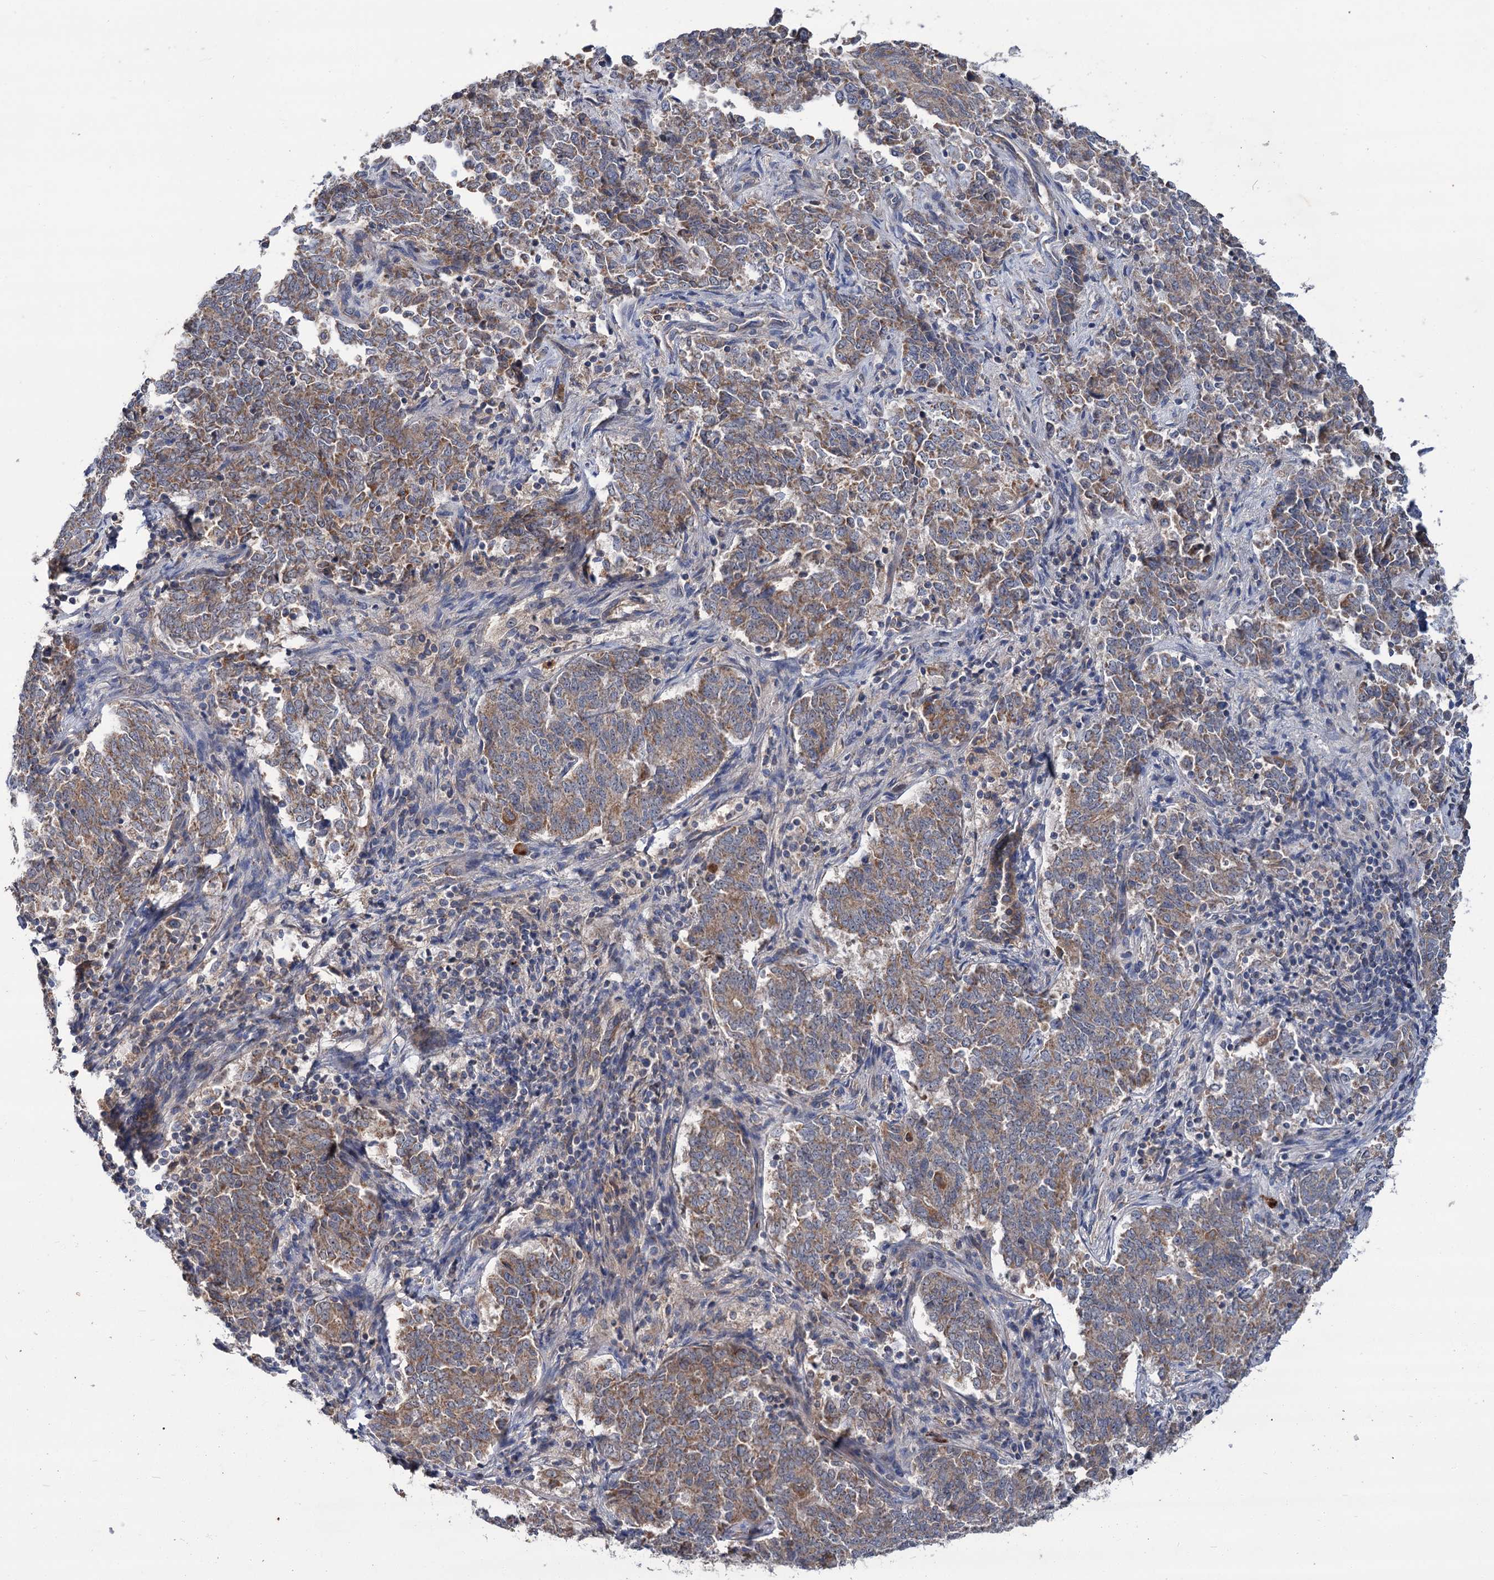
{"staining": {"intensity": "moderate", "quantity": ">75%", "location": "cytoplasmic/membranous"}, "tissue": "endometrial cancer", "cell_type": "Tumor cells", "image_type": "cancer", "snomed": [{"axis": "morphology", "description": "Adenocarcinoma, NOS"}, {"axis": "topography", "description": "Endometrium"}], "caption": "A brown stain shows moderate cytoplasmic/membranous positivity of a protein in endometrial adenocarcinoma tumor cells.", "gene": "DYNC2H1", "patient": {"sex": "female", "age": 80}}